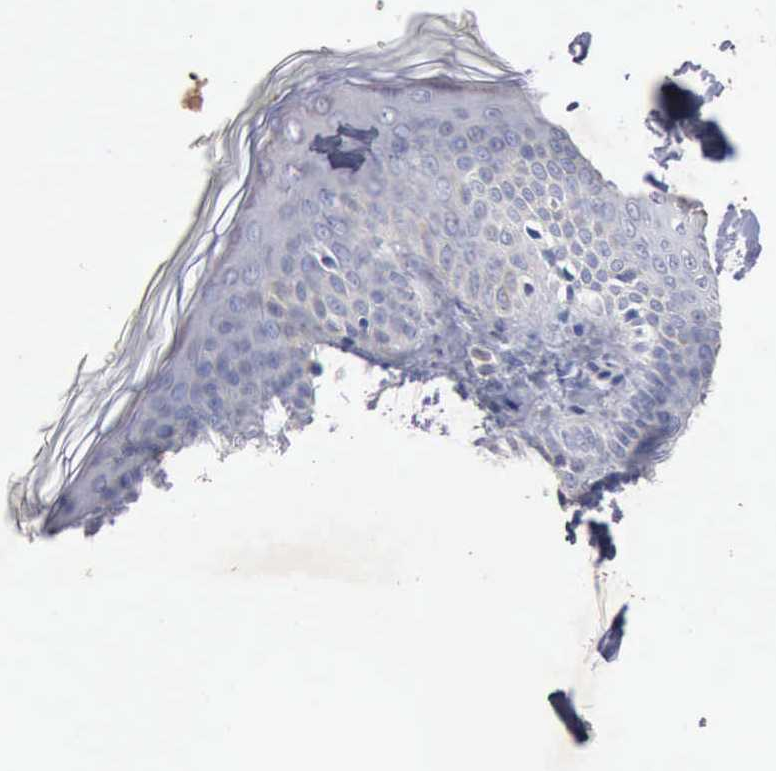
{"staining": {"intensity": "negative", "quantity": "none", "location": "none"}, "tissue": "skin", "cell_type": "Fibroblasts", "image_type": "normal", "snomed": [{"axis": "morphology", "description": "Normal tissue, NOS"}, {"axis": "topography", "description": "Skin"}], "caption": "Immunohistochemistry (IHC) histopathology image of benign skin: skin stained with DAB (3,3'-diaminobenzidine) reveals no significant protein positivity in fibroblasts.", "gene": "KRT6B", "patient": {"sex": "female", "age": 4}}